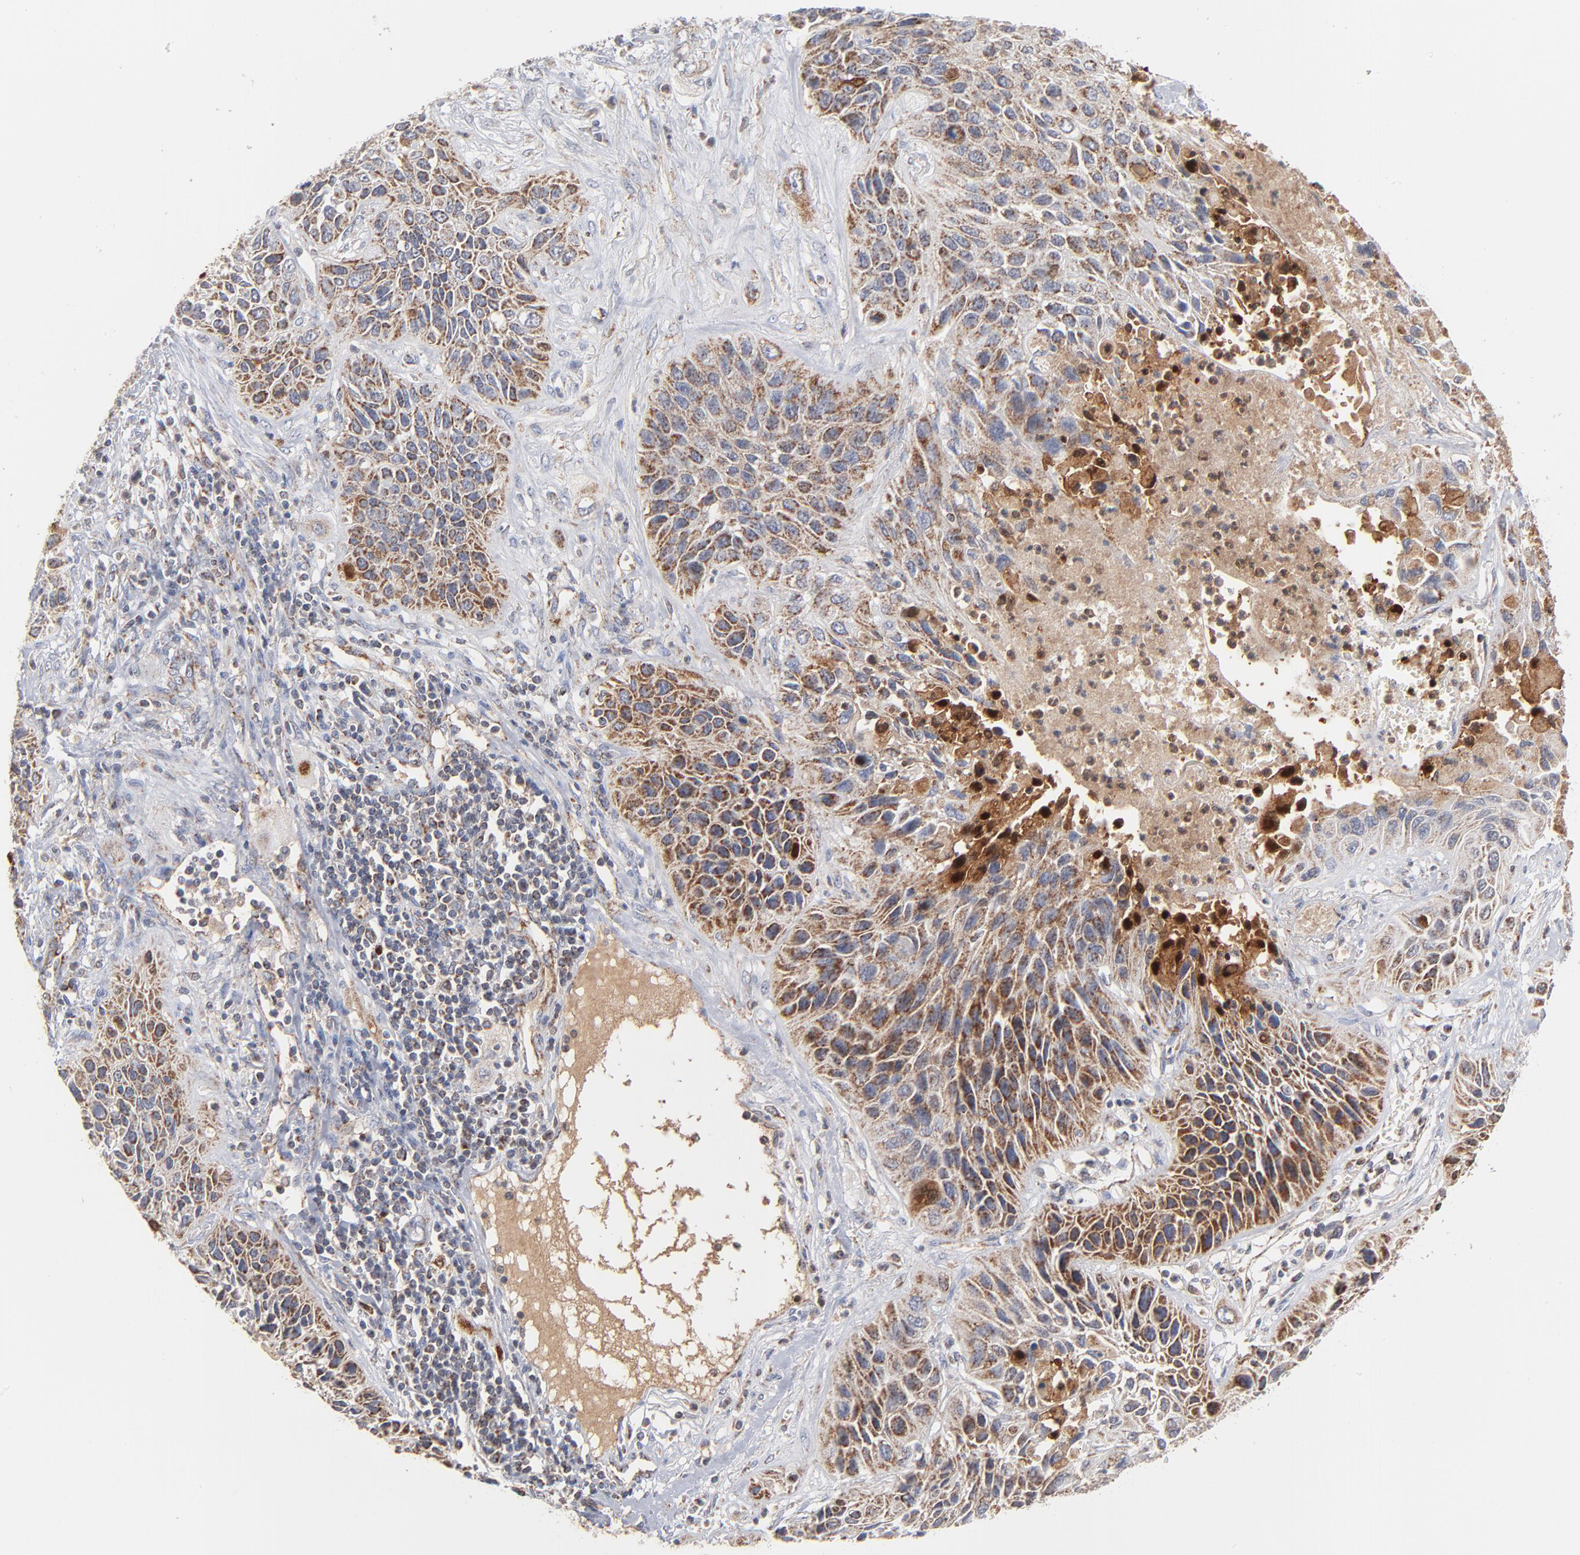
{"staining": {"intensity": "moderate", "quantity": ">75%", "location": "cytoplasmic/membranous"}, "tissue": "lung cancer", "cell_type": "Tumor cells", "image_type": "cancer", "snomed": [{"axis": "morphology", "description": "Squamous cell carcinoma, NOS"}, {"axis": "topography", "description": "Lung"}], "caption": "This photomicrograph displays immunohistochemistry staining of human lung squamous cell carcinoma, with medium moderate cytoplasmic/membranous staining in about >75% of tumor cells.", "gene": "DIABLO", "patient": {"sex": "female", "age": 76}}